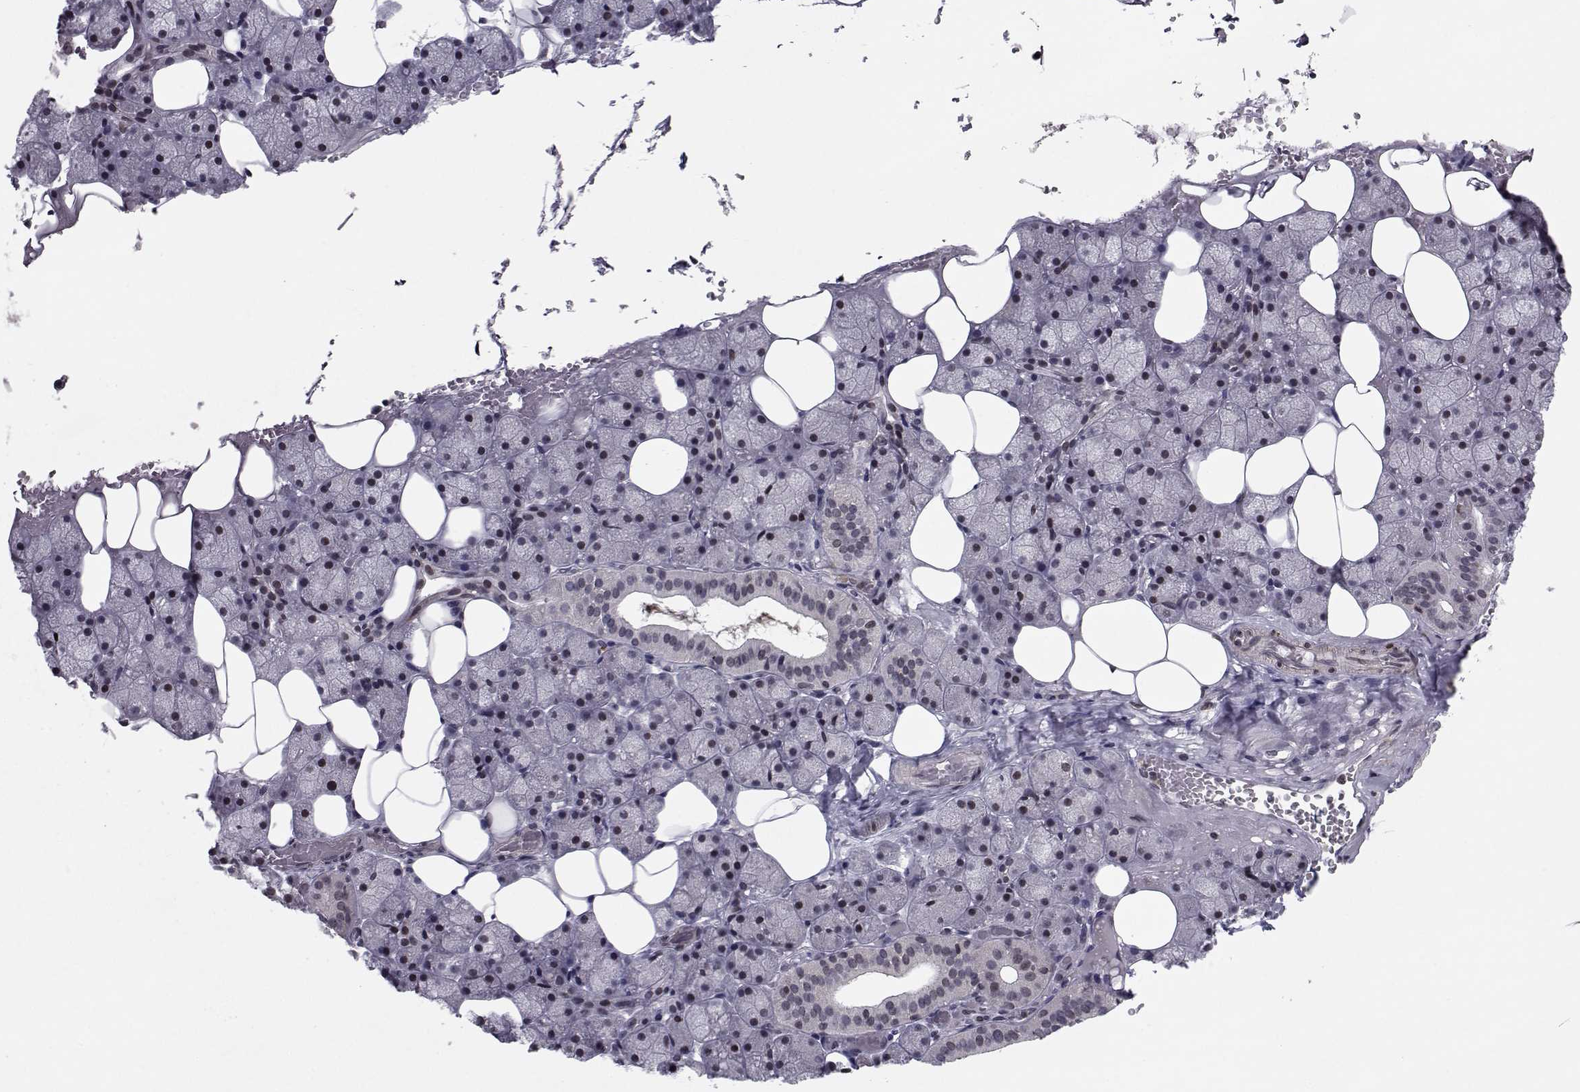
{"staining": {"intensity": "weak", "quantity": "<25%", "location": "nuclear"}, "tissue": "salivary gland", "cell_type": "Glandular cells", "image_type": "normal", "snomed": [{"axis": "morphology", "description": "Normal tissue, NOS"}, {"axis": "topography", "description": "Salivary gland"}], "caption": "This is an immunohistochemistry (IHC) micrograph of unremarkable salivary gland. There is no staining in glandular cells.", "gene": "PCP4L1", "patient": {"sex": "male", "age": 38}}